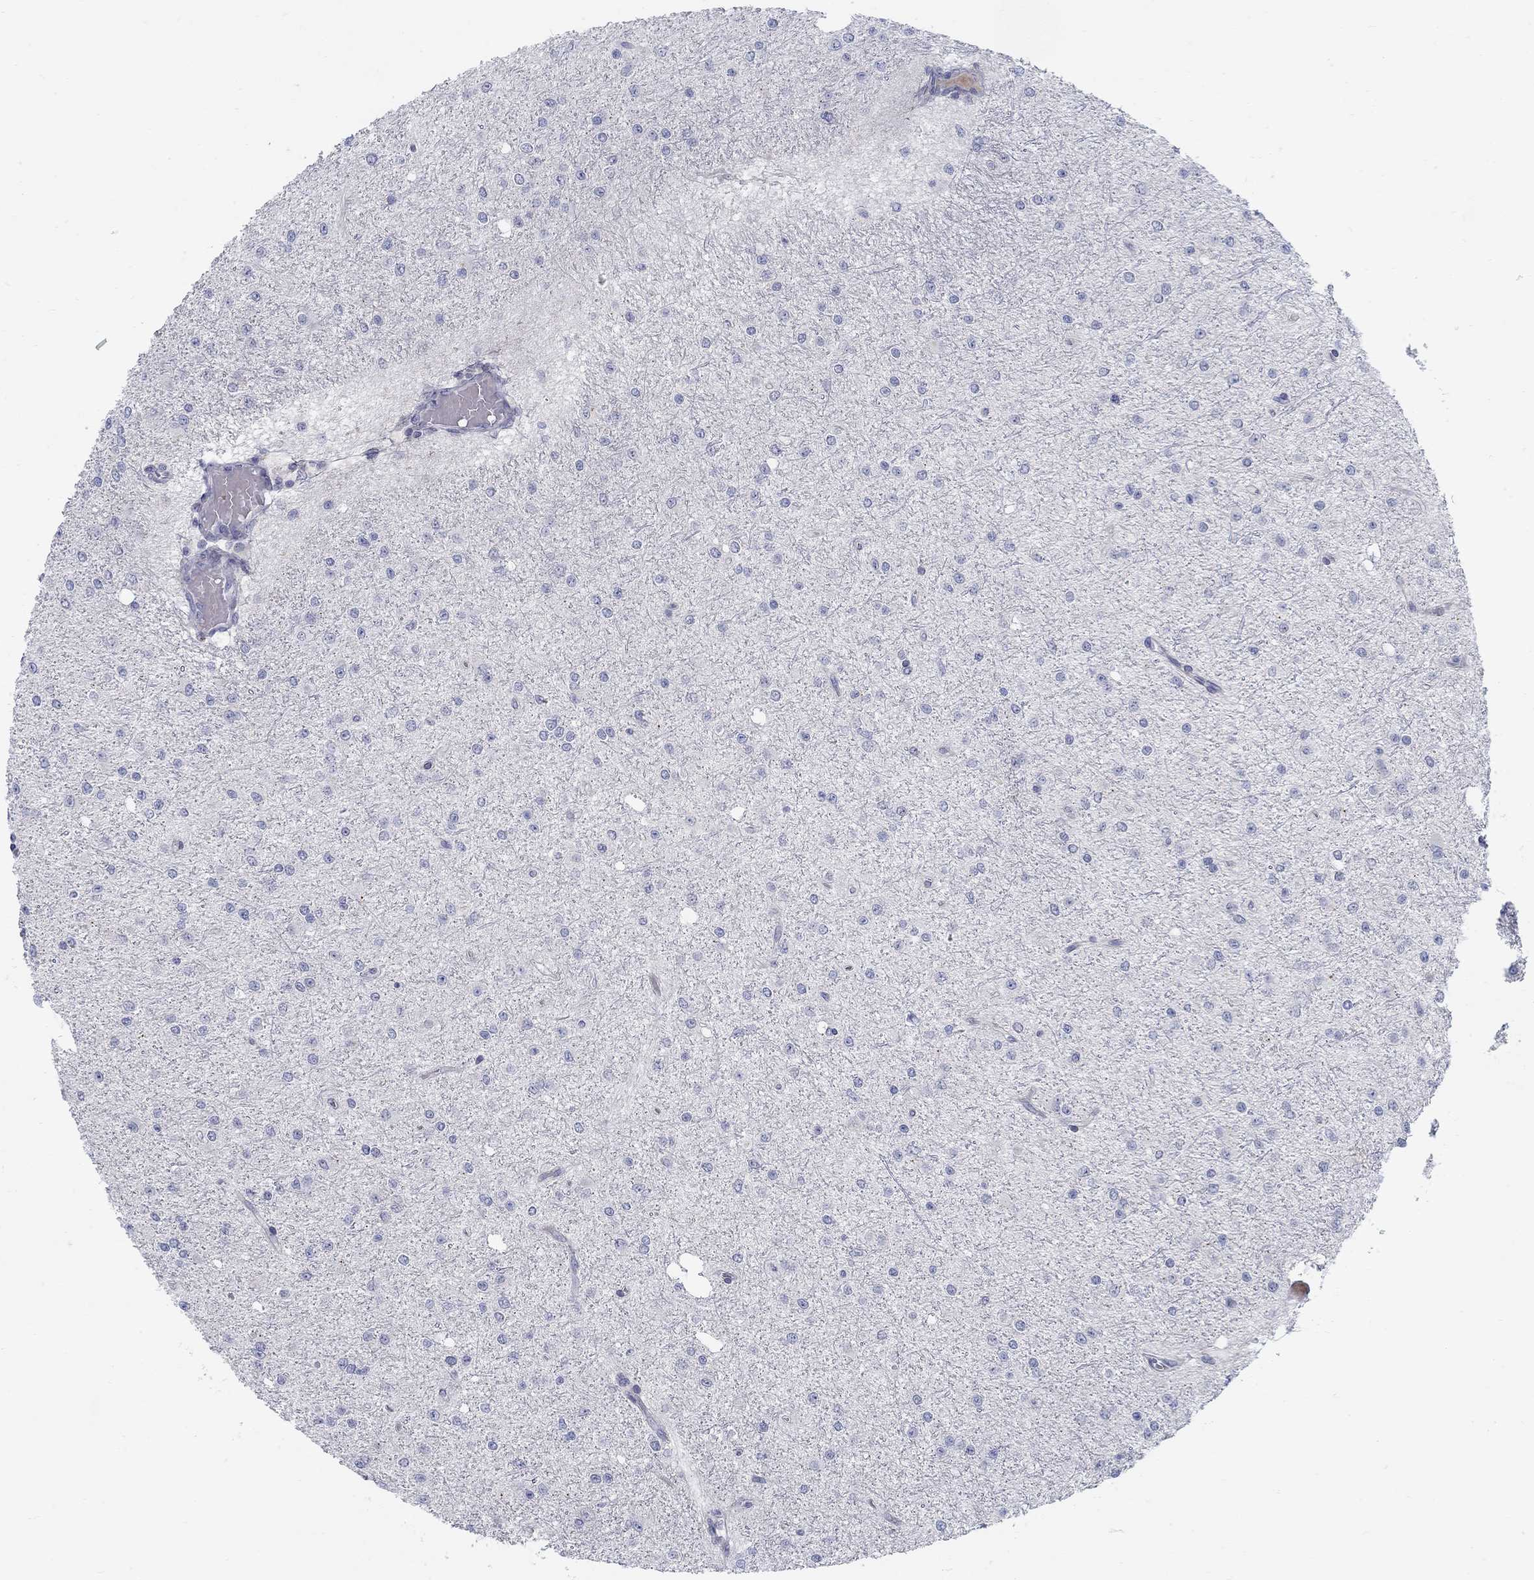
{"staining": {"intensity": "negative", "quantity": "none", "location": "none"}, "tissue": "glioma", "cell_type": "Tumor cells", "image_type": "cancer", "snomed": [{"axis": "morphology", "description": "Glioma, malignant, Low grade"}, {"axis": "topography", "description": "Brain"}], "caption": "Glioma stained for a protein using immunohistochemistry shows no staining tumor cells.", "gene": "ANO7", "patient": {"sex": "male", "age": 27}}